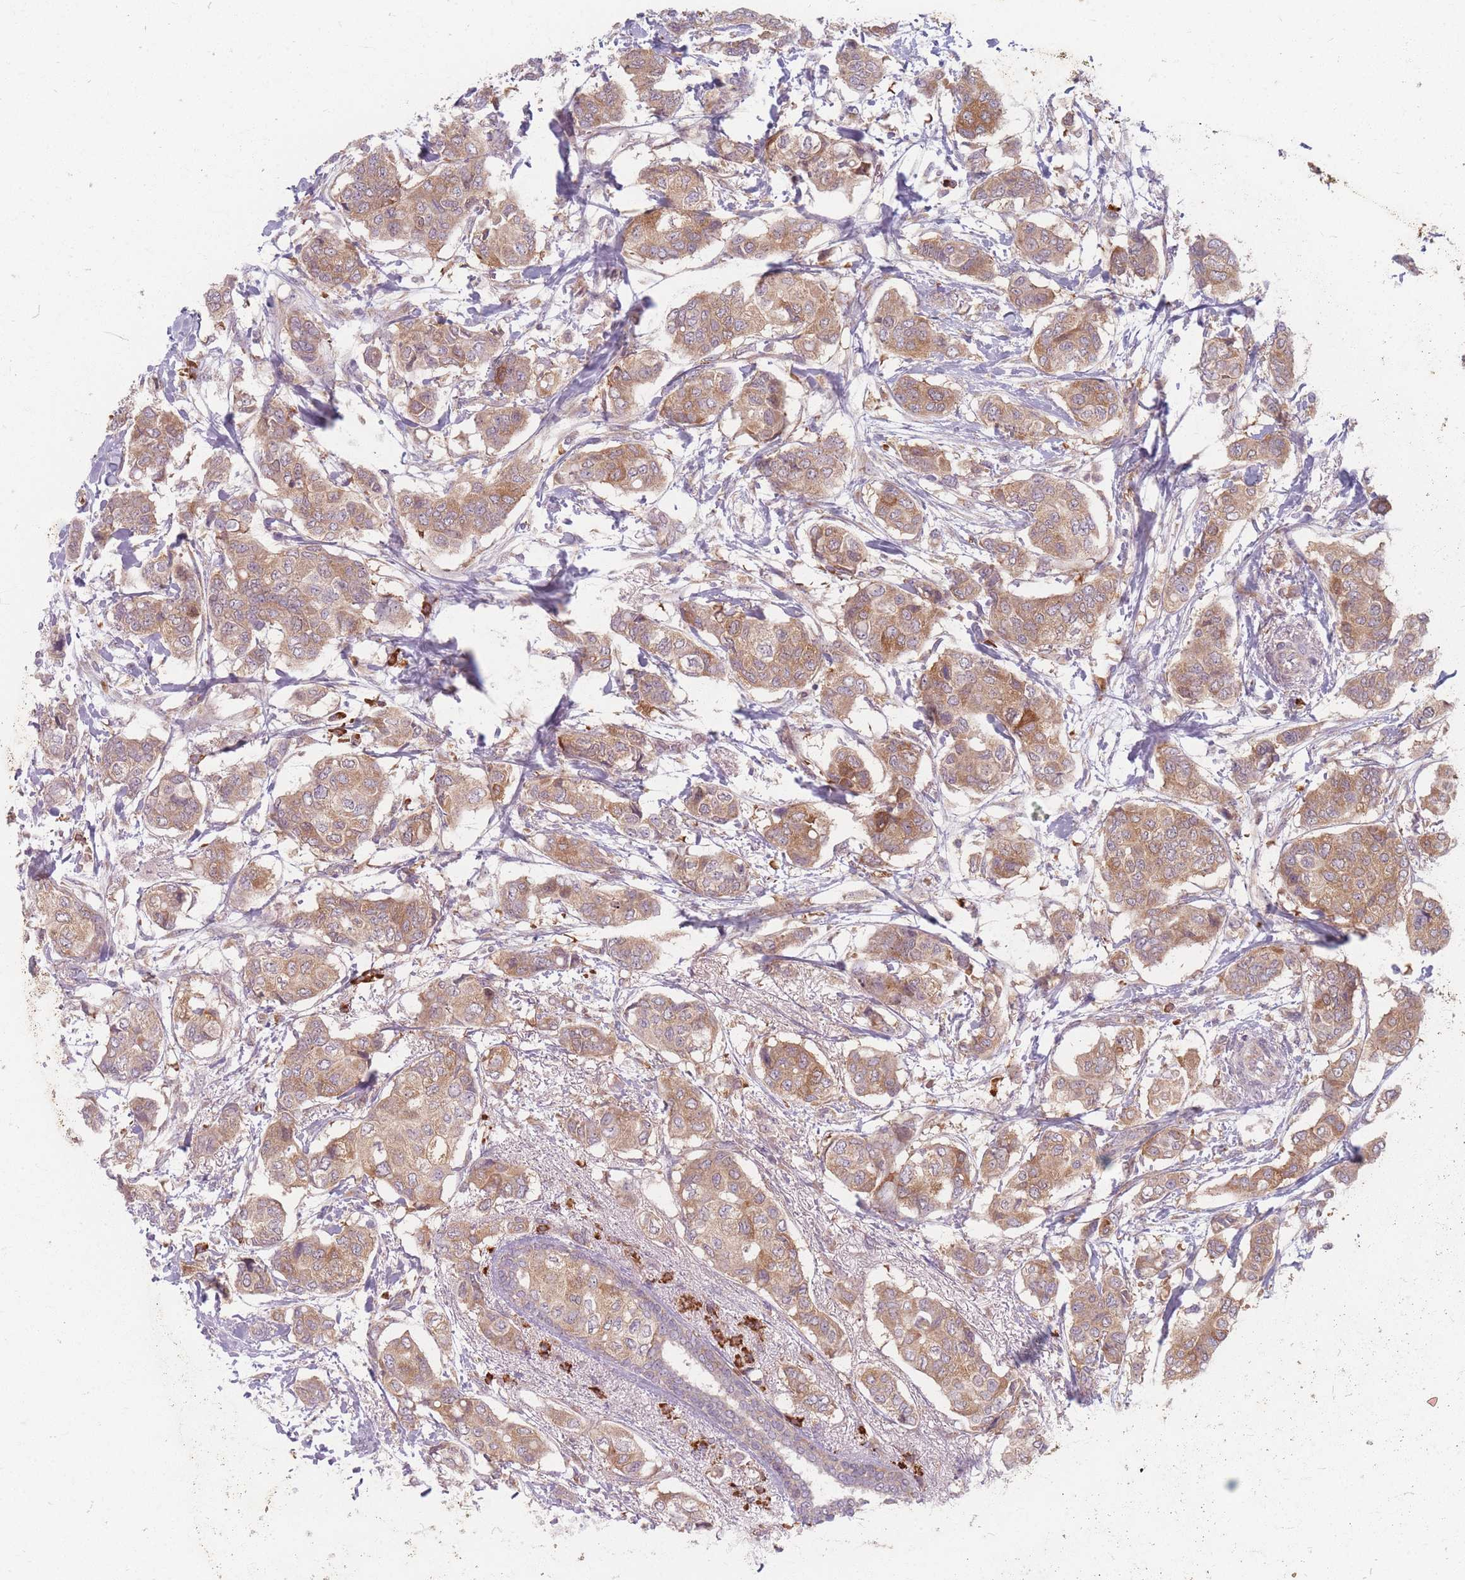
{"staining": {"intensity": "moderate", "quantity": ">75%", "location": "cytoplasmic/membranous"}, "tissue": "breast cancer", "cell_type": "Tumor cells", "image_type": "cancer", "snomed": [{"axis": "morphology", "description": "Lobular carcinoma"}, {"axis": "topography", "description": "Breast"}], "caption": "Immunohistochemistry (IHC) histopathology image of breast lobular carcinoma stained for a protein (brown), which exhibits medium levels of moderate cytoplasmic/membranous expression in about >75% of tumor cells.", "gene": "SMIM14", "patient": {"sex": "female", "age": 51}}